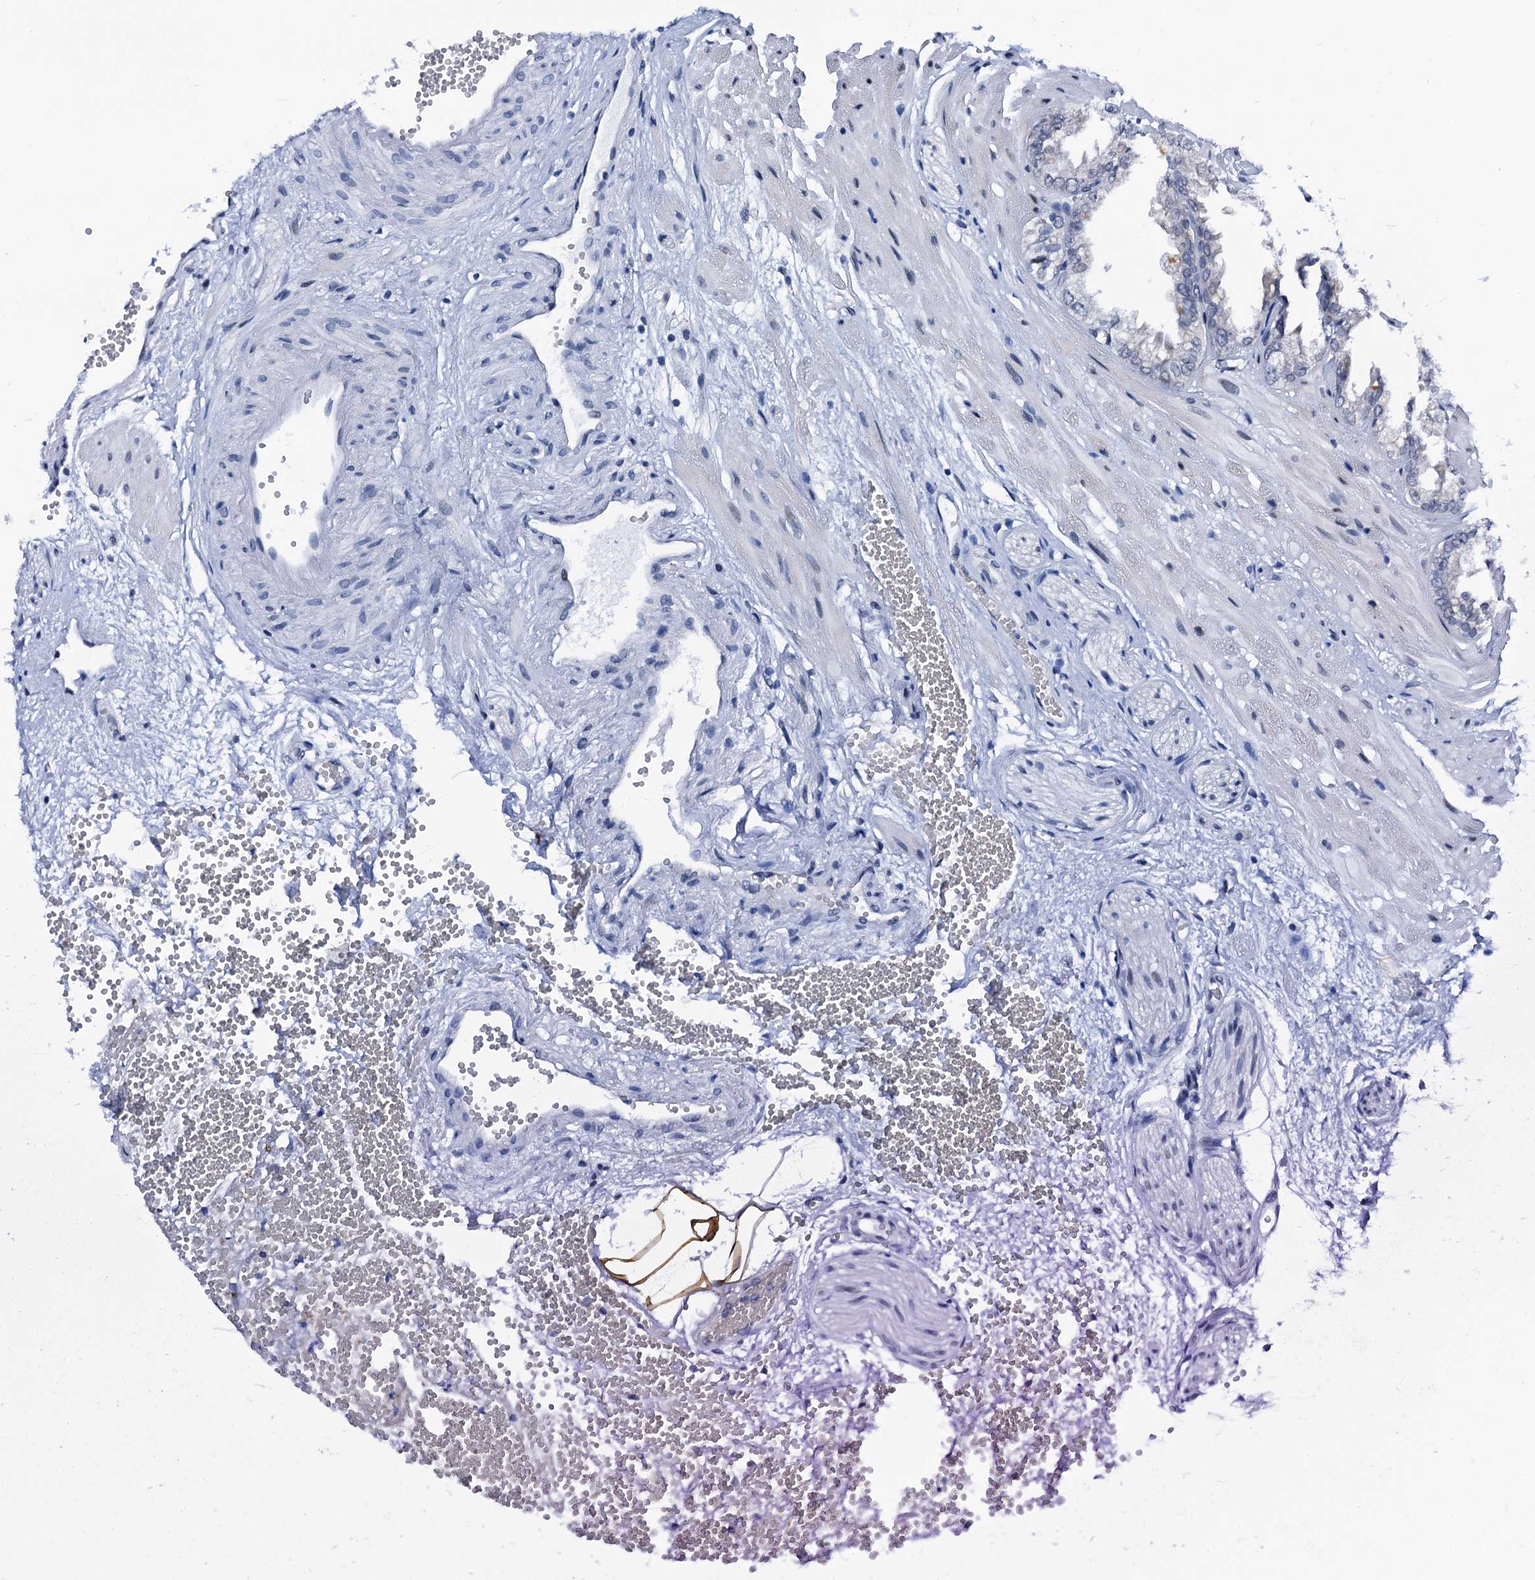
{"staining": {"intensity": "negative", "quantity": "none", "location": "none"}, "tissue": "seminal vesicle", "cell_type": "Glandular cells", "image_type": "normal", "snomed": [{"axis": "morphology", "description": "Normal tissue, NOS"}, {"axis": "topography", "description": "Prostate"}, {"axis": "topography", "description": "Seminal veicle"}], "caption": "The histopathology image demonstrates no staining of glandular cells in unremarkable seminal vesicle. (Stains: DAB (3,3'-diaminobenzidine) immunohistochemistry (IHC) with hematoxylin counter stain, Microscopy: brightfield microscopy at high magnification).", "gene": "C16orf87", "patient": {"sex": "male", "age": 51}}